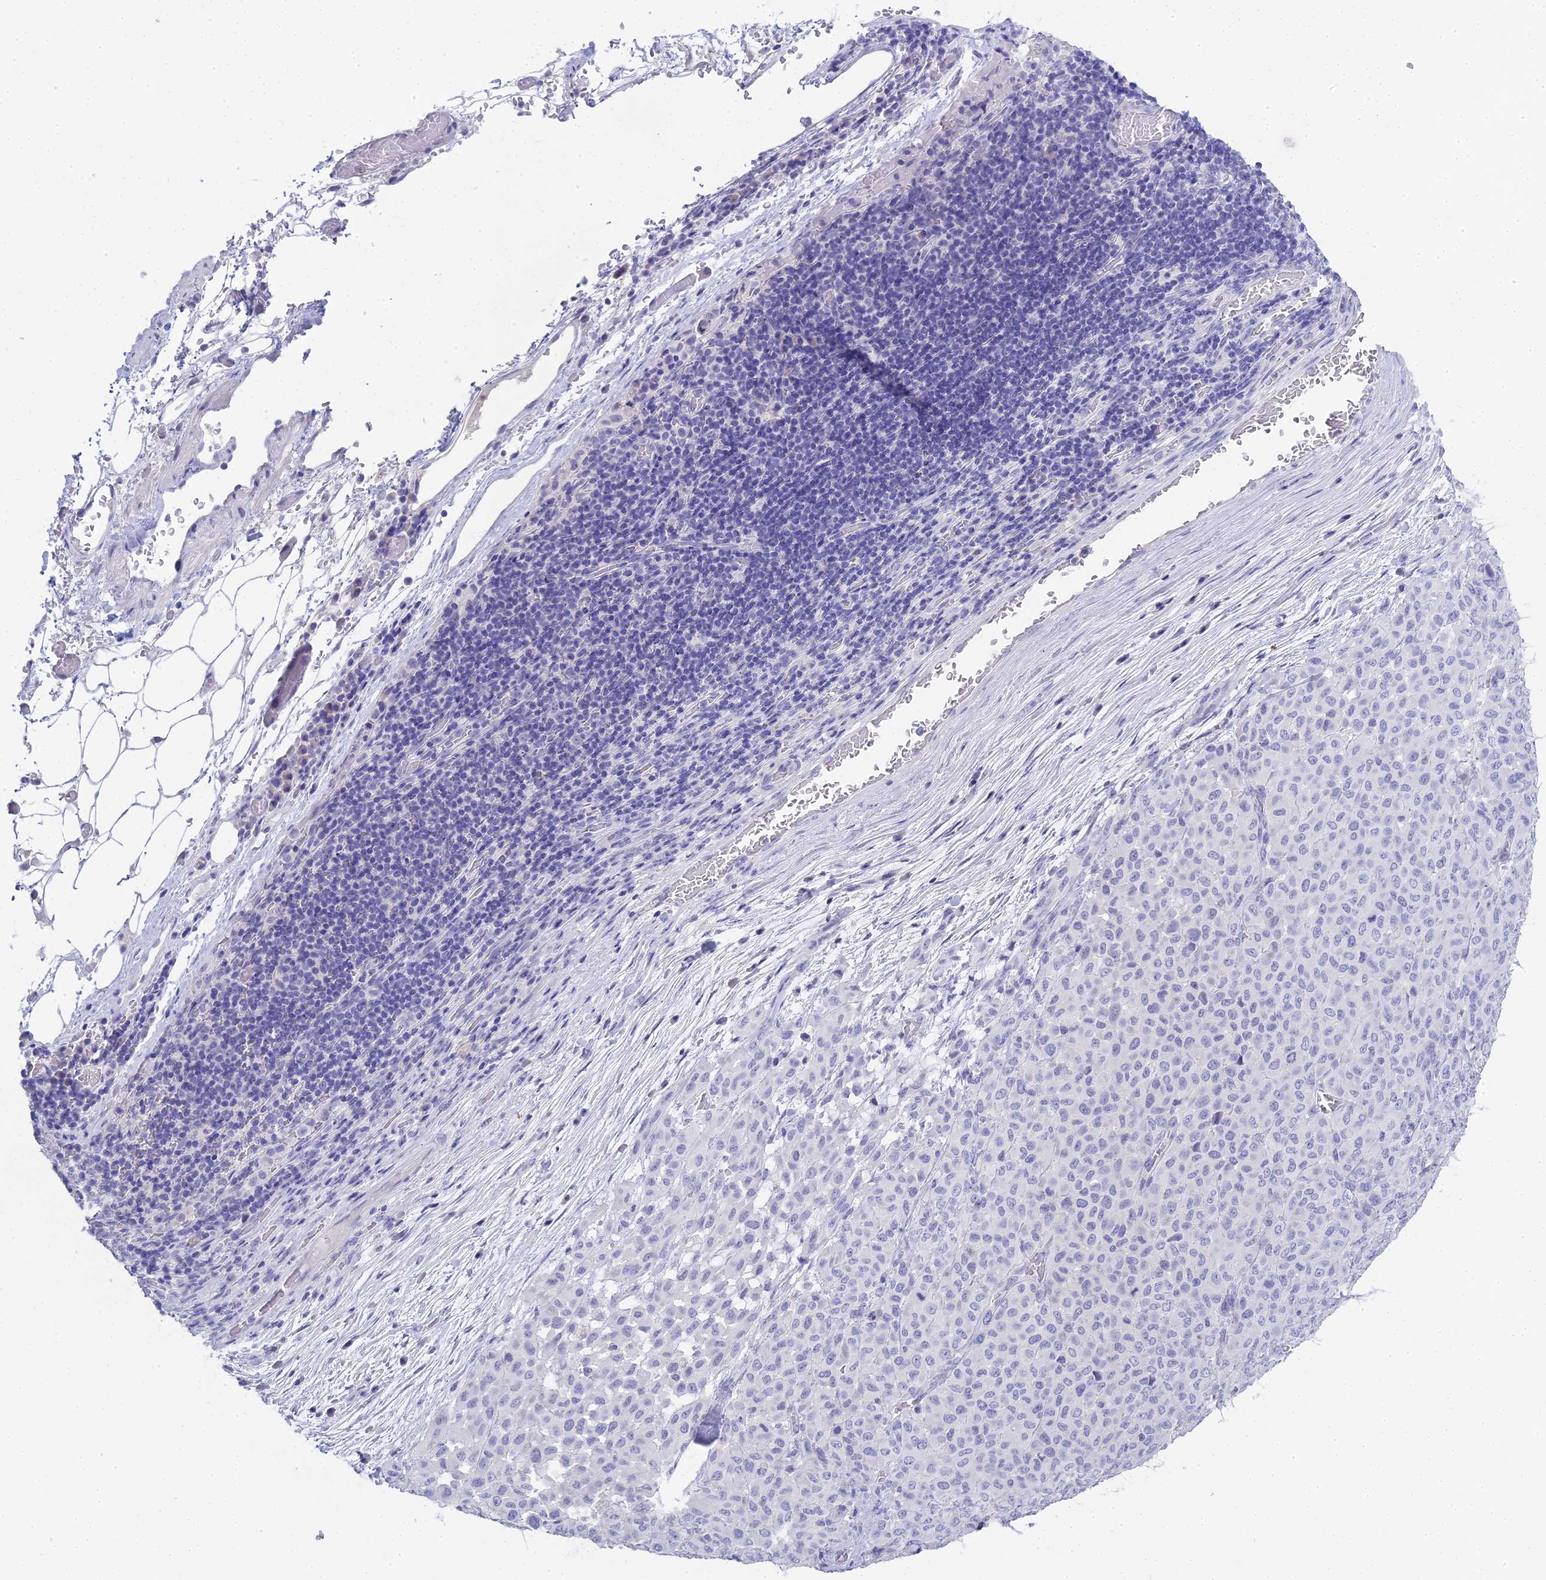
{"staining": {"intensity": "negative", "quantity": "none", "location": "none"}, "tissue": "melanoma", "cell_type": "Tumor cells", "image_type": "cancer", "snomed": [{"axis": "morphology", "description": "Malignant melanoma, Metastatic site"}, {"axis": "topography", "description": "Skin"}], "caption": "This is an IHC histopathology image of malignant melanoma (metastatic site). There is no expression in tumor cells.", "gene": "S100A7", "patient": {"sex": "female", "age": 81}}